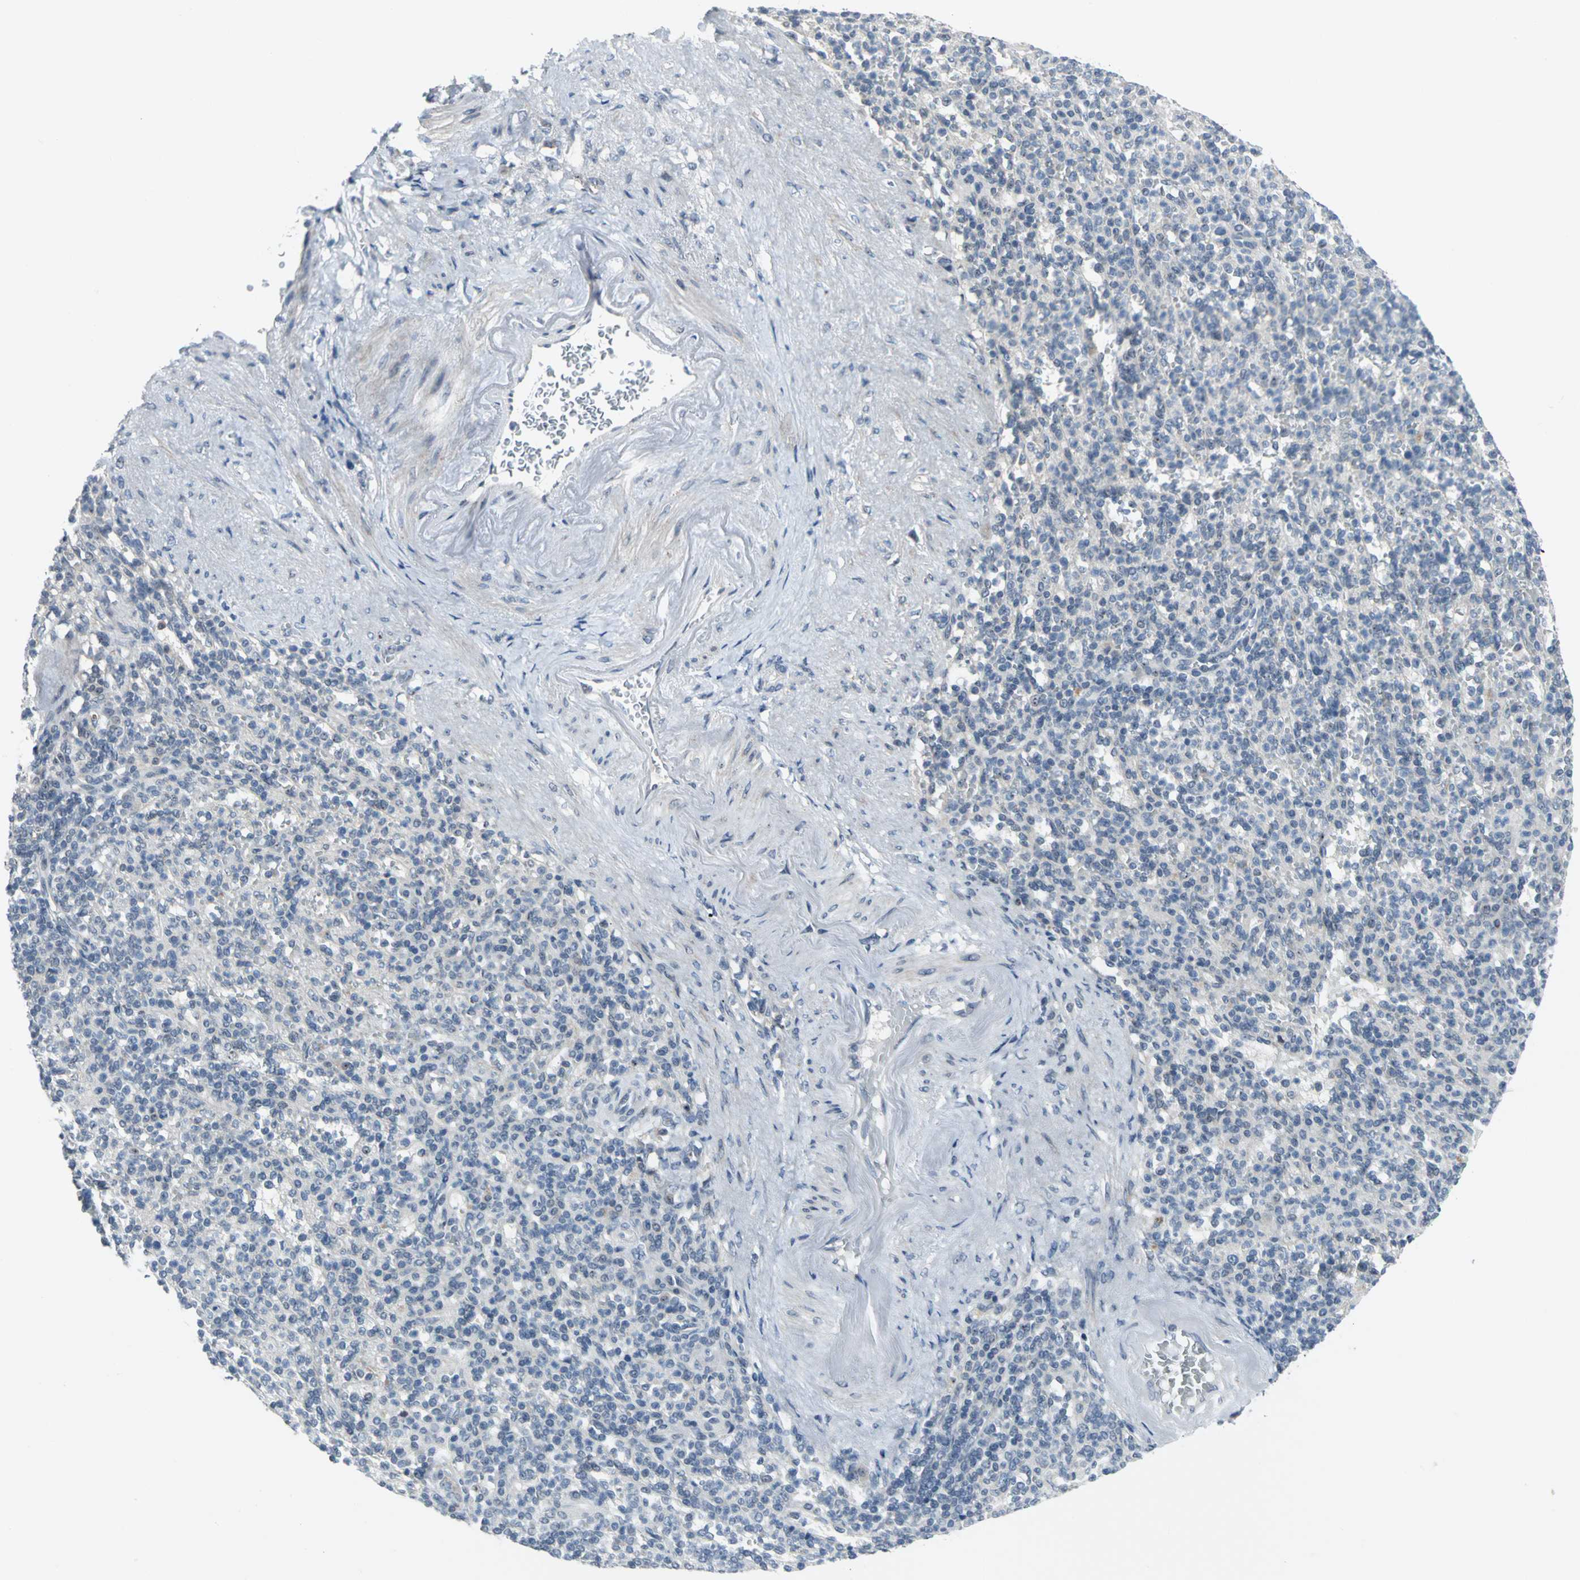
{"staining": {"intensity": "negative", "quantity": "none", "location": "none"}, "tissue": "spleen", "cell_type": "Cells in red pulp", "image_type": "normal", "snomed": [{"axis": "morphology", "description": "Normal tissue, NOS"}, {"axis": "topography", "description": "Spleen"}], "caption": "Immunohistochemical staining of normal spleen displays no significant expression in cells in red pulp.", "gene": "MYBBP1A", "patient": {"sex": "female", "age": 74}}